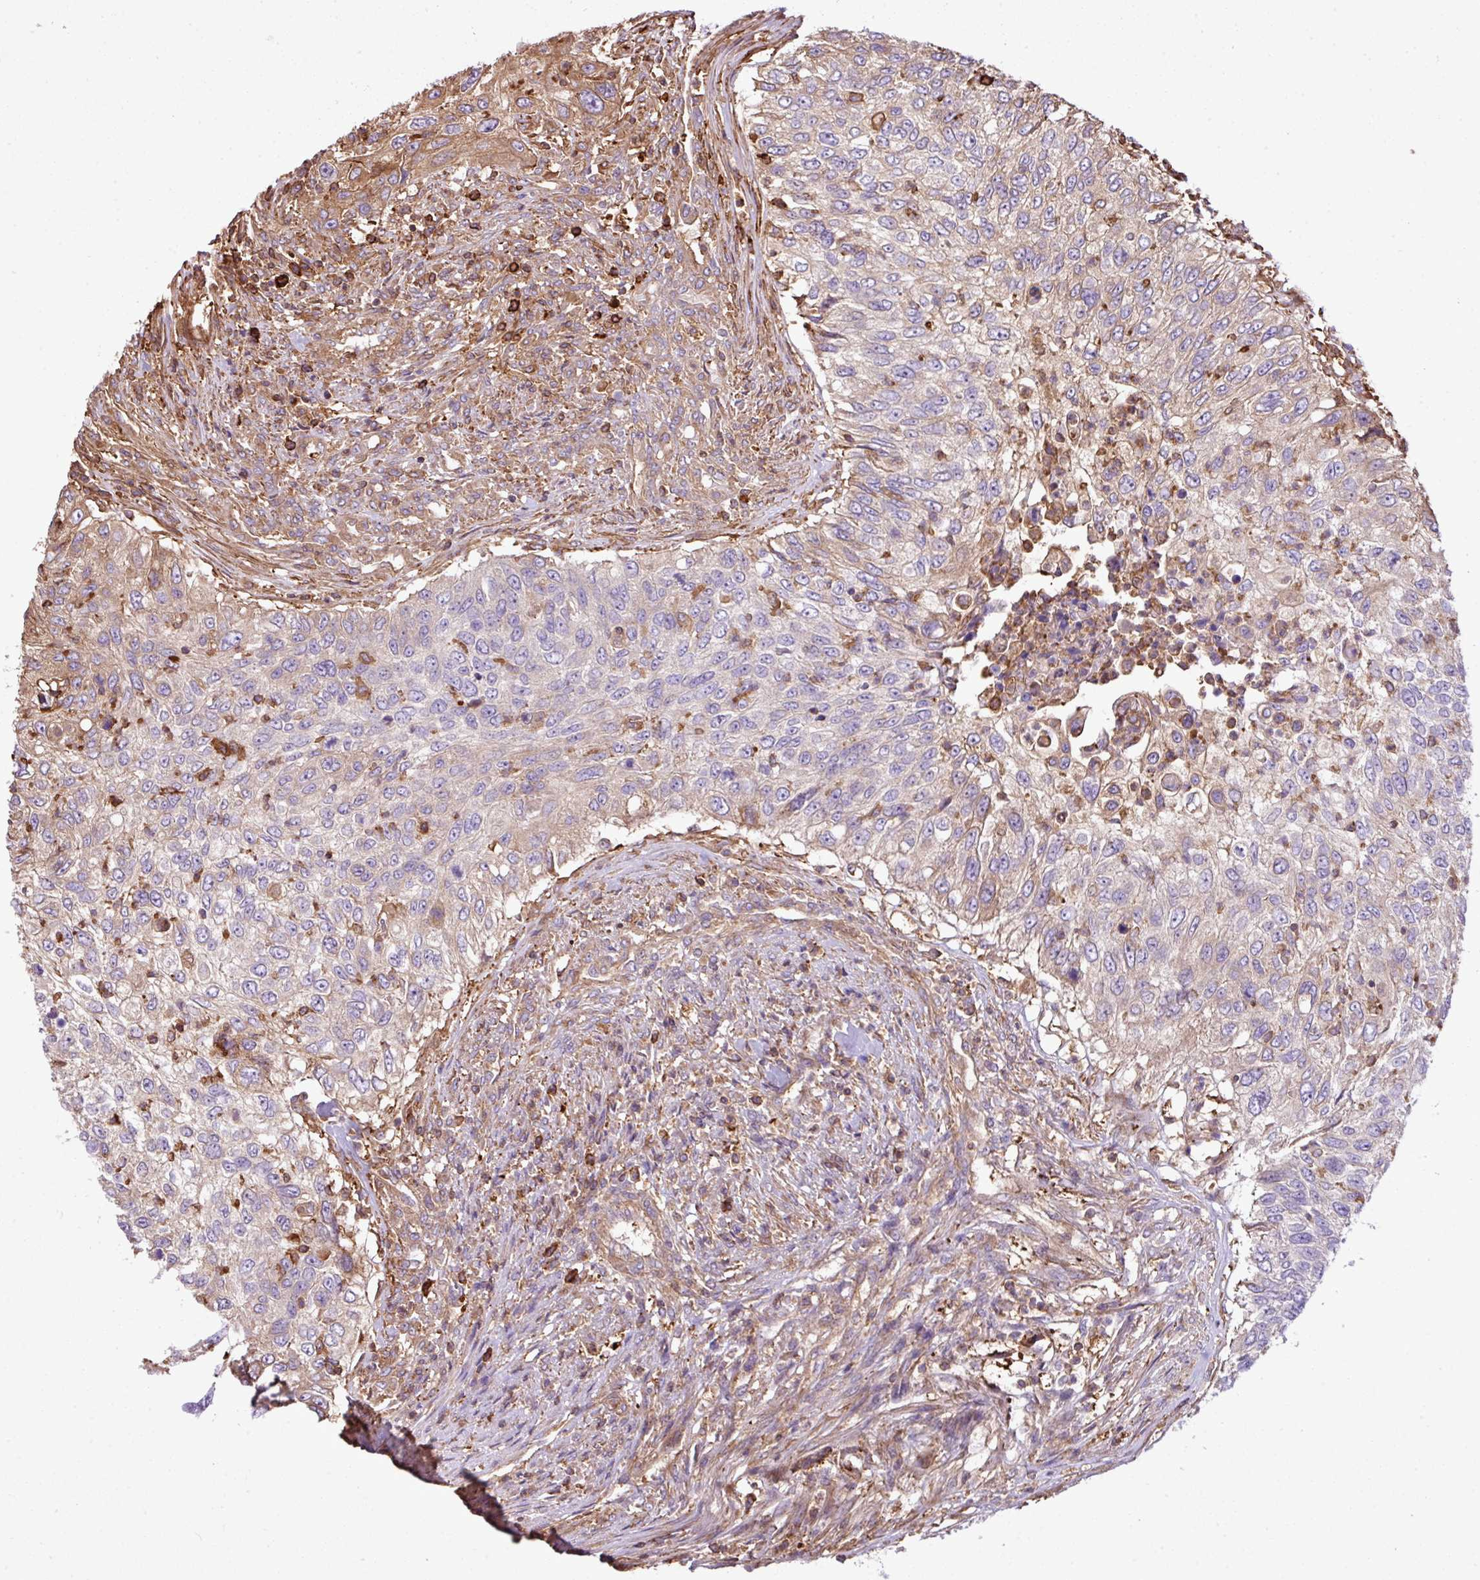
{"staining": {"intensity": "negative", "quantity": "none", "location": "none"}, "tissue": "urothelial cancer", "cell_type": "Tumor cells", "image_type": "cancer", "snomed": [{"axis": "morphology", "description": "Urothelial carcinoma, High grade"}, {"axis": "topography", "description": "Urinary bladder"}], "caption": "This is a photomicrograph of immunohistochemistry (IHC) staining of high-grade urothelial carcinoma, which shows no expression in tumor cells.", "gene": "PGAP6", "patient": {"sex": "female", "age": 60}}